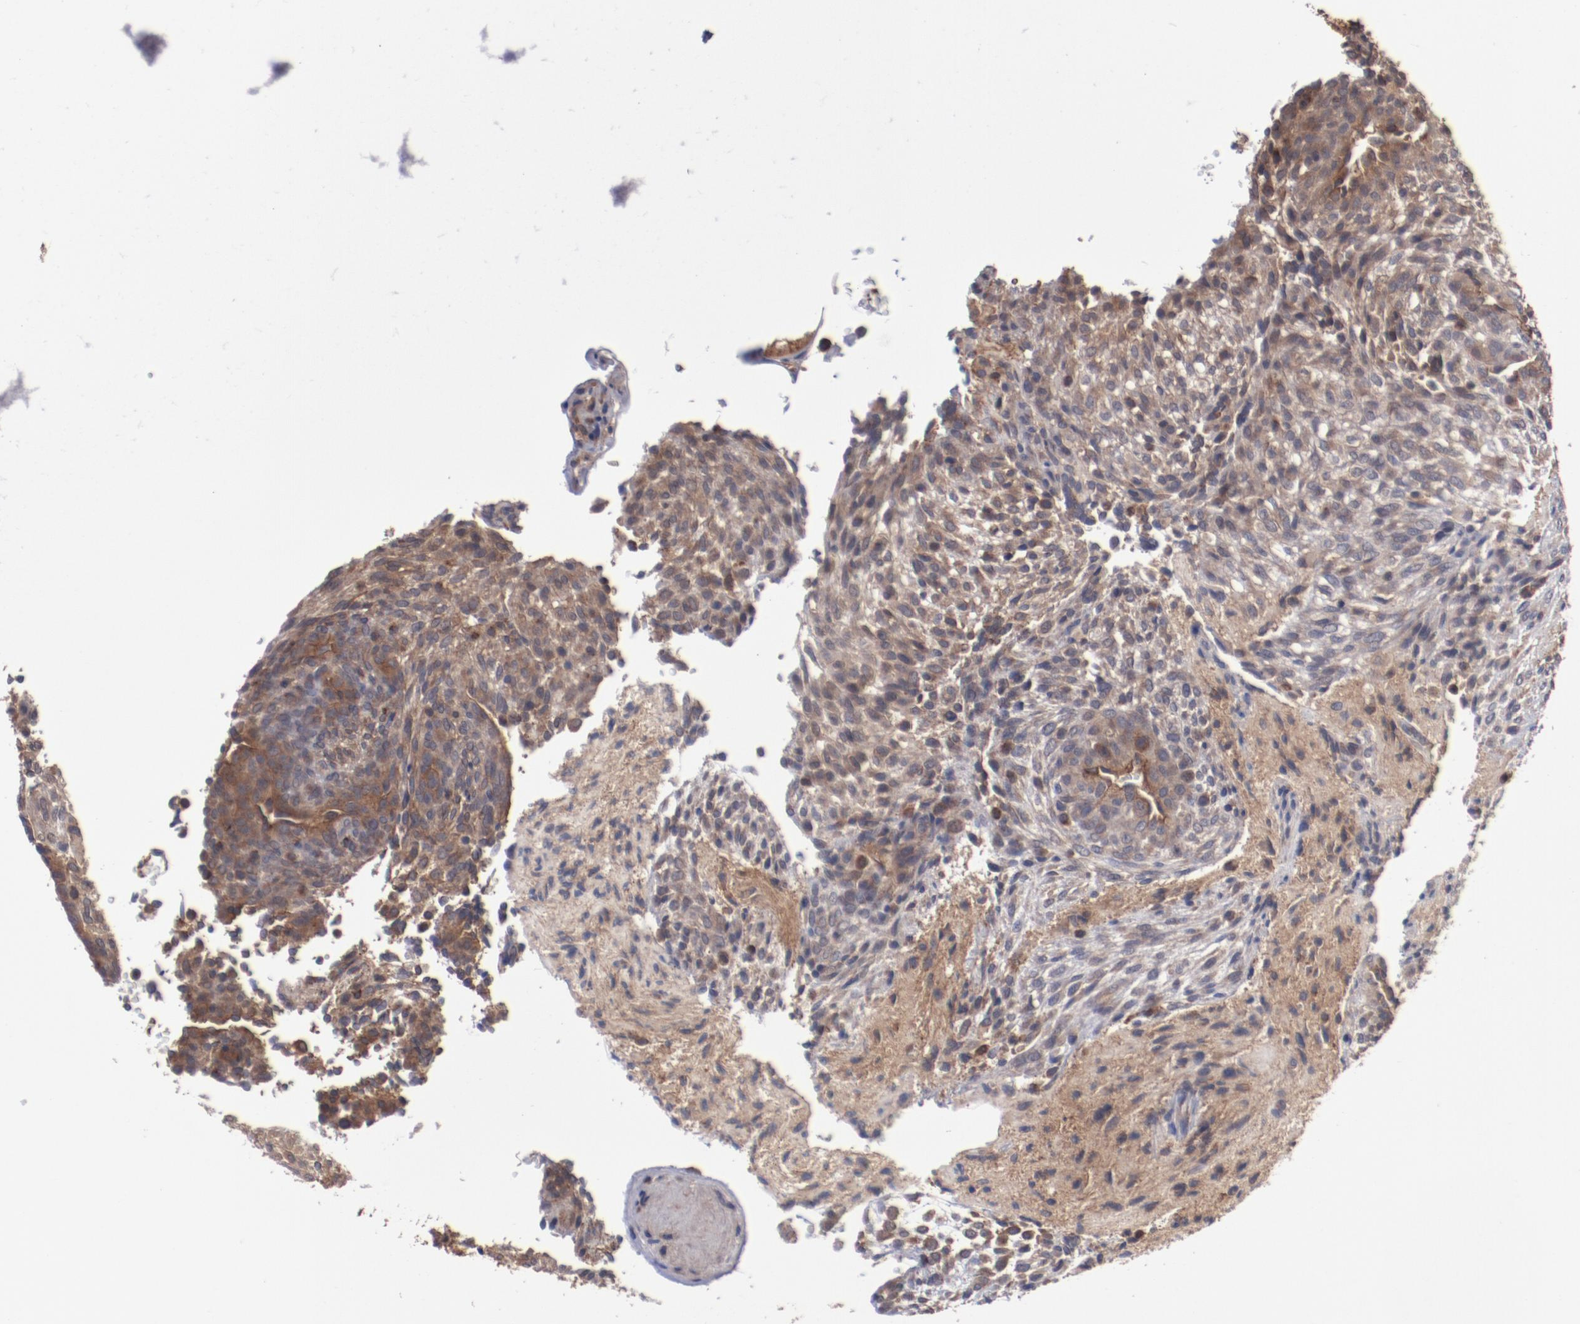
{"staining": {"intensity": "moderate", "quantity": "25%-75%", "location": "cytoplasmic/membranous"}, "tissue": "glioma", "cell_type": "Tumor cells", "image_type": "cancer", "snomed": [{"axis": "morphology", "description": "Glioma, malignant, High grade"}, {"axis": "topography", "description": "Cerebral cortex"}], "caption": "DAB immunohistochemical staining of glioma reveals moderate cytoplasmic/membranous protein positivity in approximately 25%-75% of tumor cells.", "gene": "DNAAF2", "patient": {"sex": "female", "age": 55}}